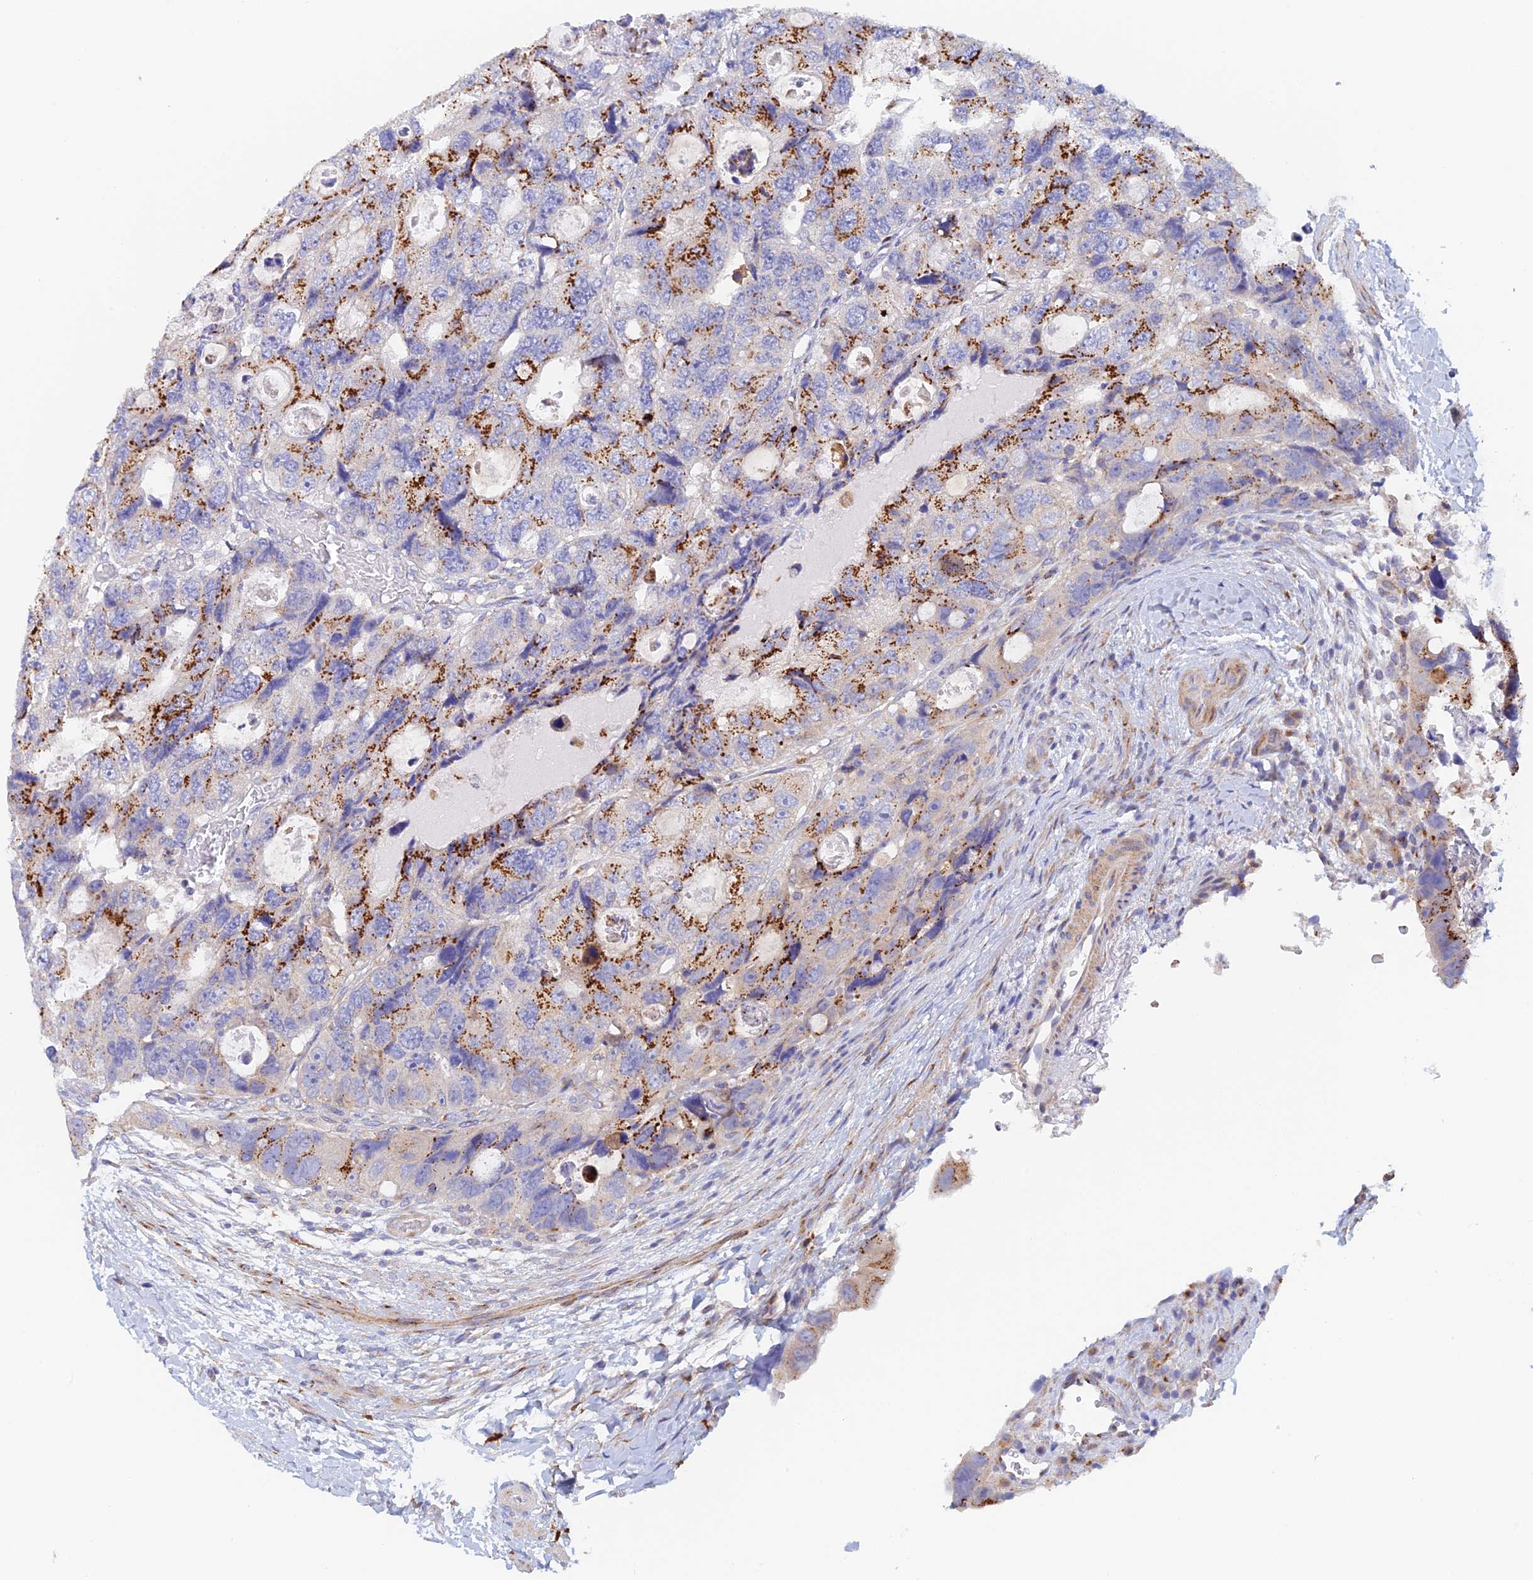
{"staining": {"intensity": "strong", "quantity": "25%-75%", "location": "cytoplasmic/membranous"}, "tissue": "colorectal cancer", "cell_type": "Tumor cells", "image_type": "cancer", "snomed": [{"axis": "morphology", "description": "Adenocarcinoma, NOS"}, {"axis": "topography", "description": "Rectum"}], "caption": "The histopathology image exhibits a brown stain indicating the presence of a protein in the cytoplasmic/membranous of tumor cells in colorectal adenocarcinoma.", "gene": "SLC24A3", "patient": {"sex": "male", "age": 59}}